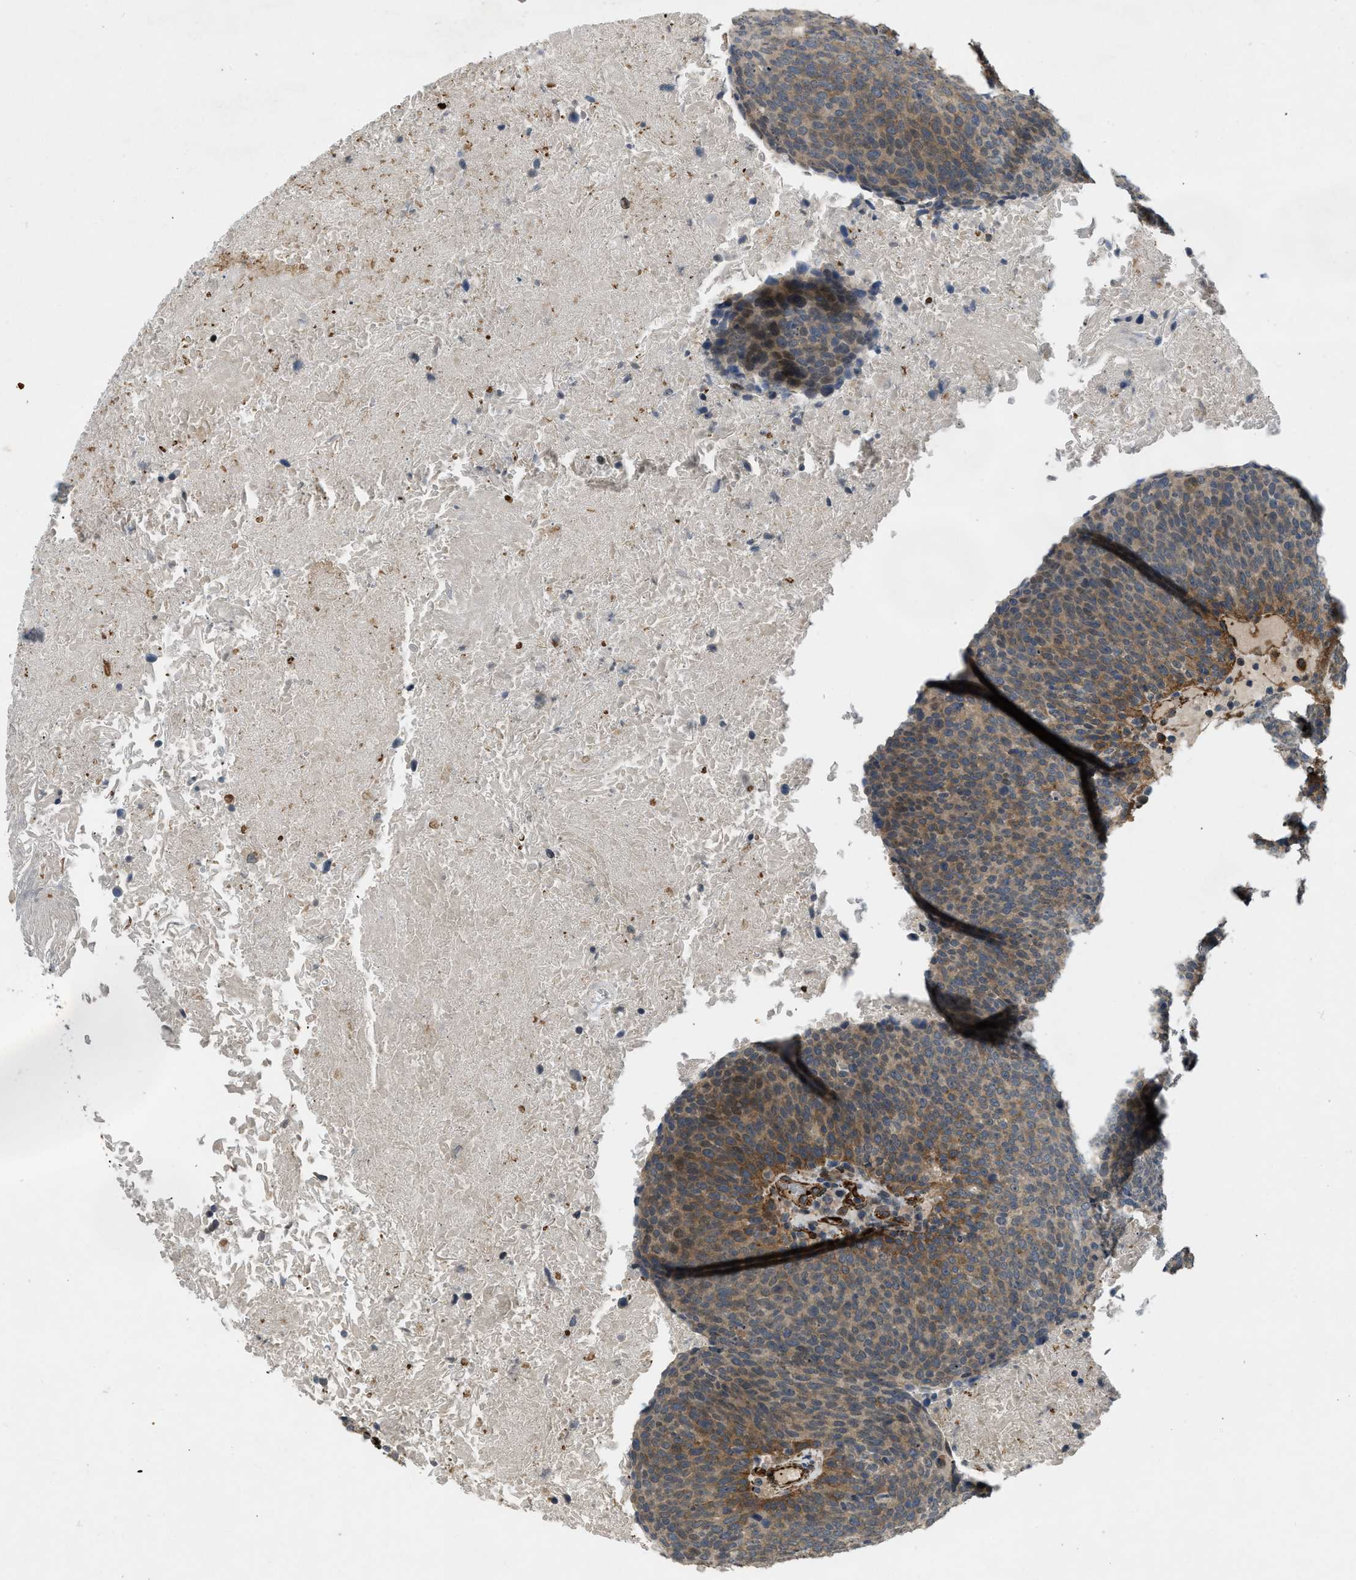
{"staining": {"intensity": "moderate", "quantity": ">75%", "location": "cytoplasmic/membranous"}, "tissue": "head and neck cancer", "cell_type": "Tumor cells", "image_type": "cancer", "snomed": [{"axis": "morphology", "description": "Squamous cell carcinoma, NOS"}, {"axis": "morphology", "description": "Squamous cell carcinoma, metastatic, NOS"}, {"axis": "topography", "description": "Lymph node"}, {"axis": "topography", "description": "Head-Neck"}], "caption": "This micrograph shows immunohistochemistry staining of human head and neck cancer (squamous cell carcinoma), with medium moderate cytoplasmic/membranous expression in approximately >75% of tumor cells.", "gene": "NMB", "patient": {"sex": "male", "age": 62}}